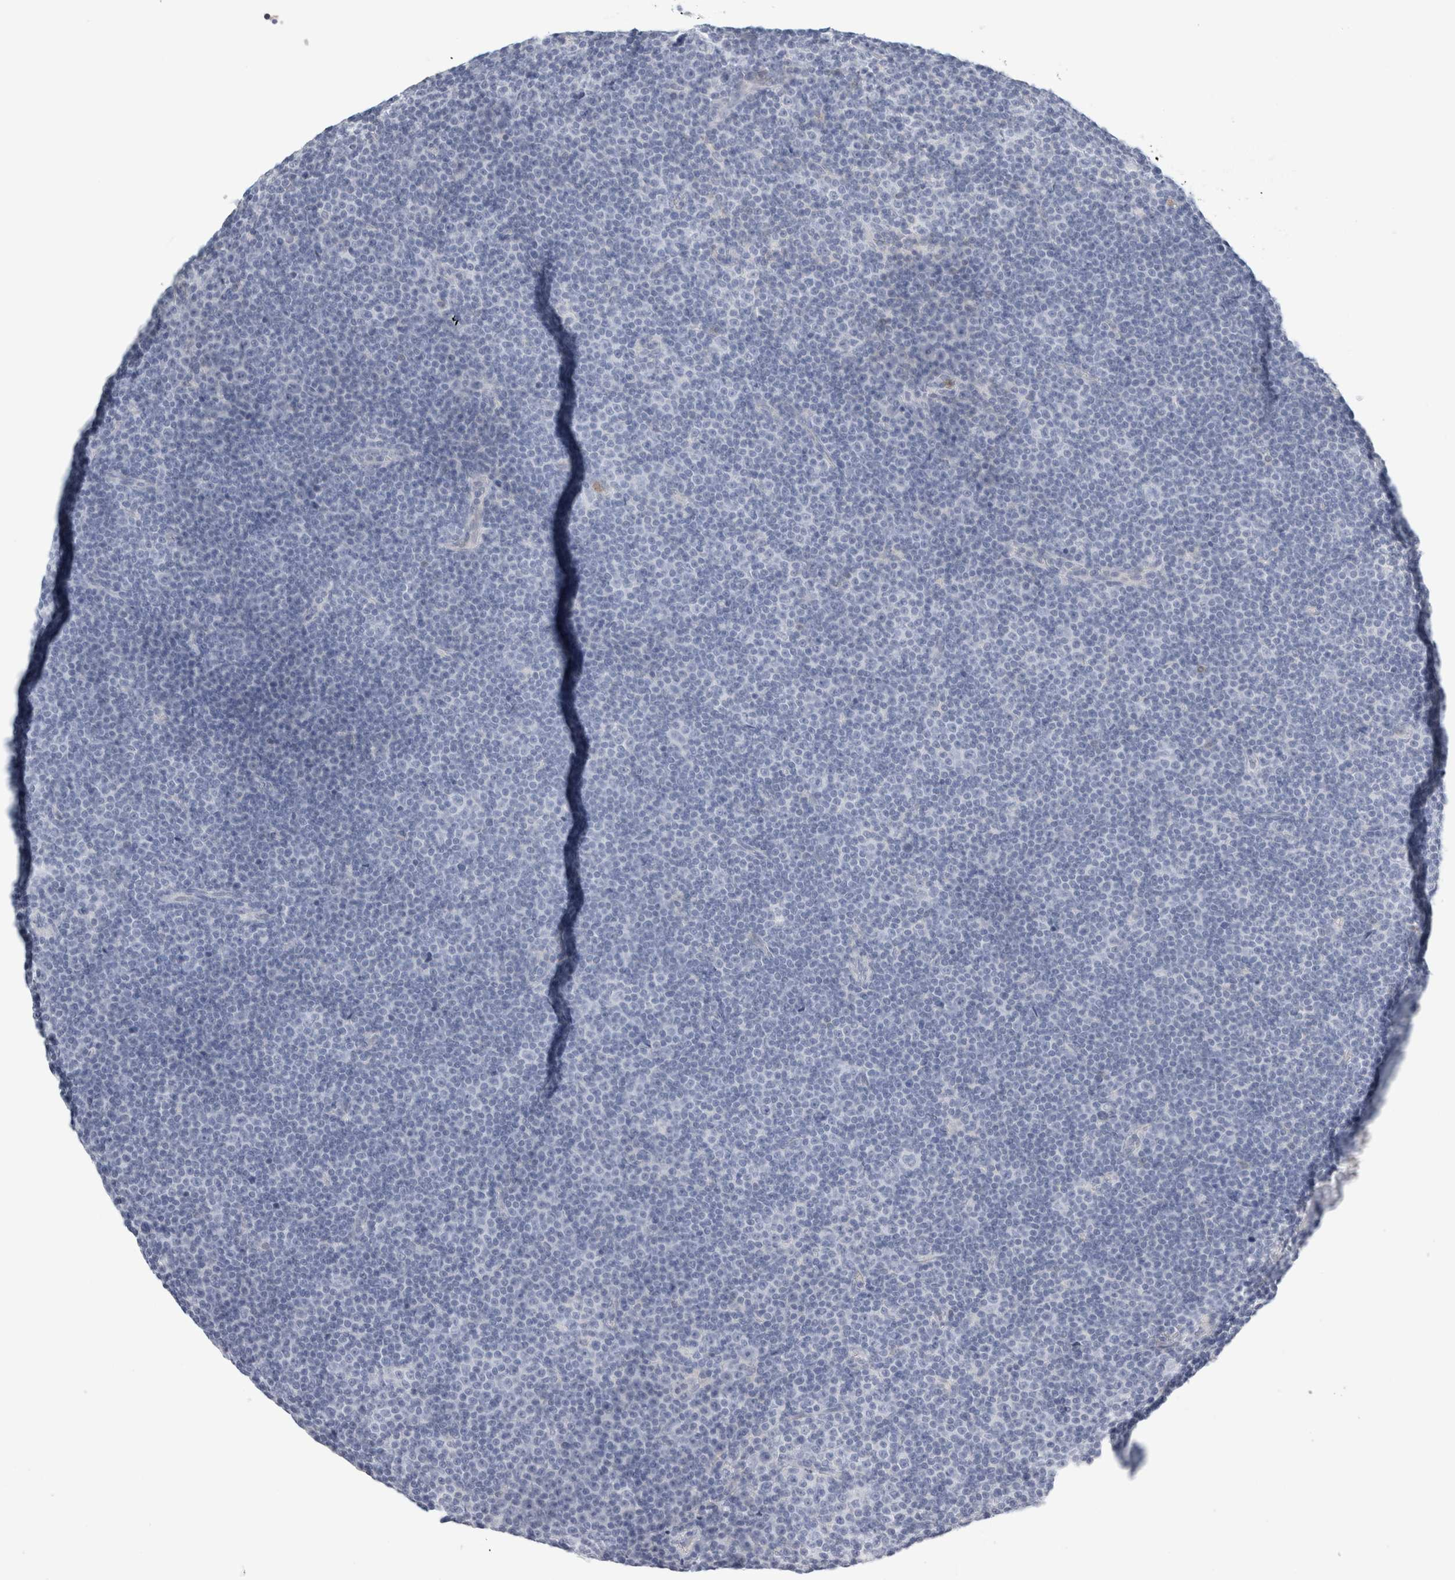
{"staining": {"intensity": "negative", "quantity": "none", "location": "none"}, "tissue": "lymphoma", "cell_type": "Tumor cells", "image_type": "cancer", "snomed": [{"axis": "morphology", "description": "Malignant lymphoma, non-Hodgkin's type, Low grade"}, {"axis": "topography", "description": "Lymph node"}], "caption": "This is an immunohistochemistry image of malignant lymphoma, non-Hodgkin's type (low-grade). There is no expression in tumor cells.", "gene": "P2RY2", "patient": {"sex": "female", "age": 67}}